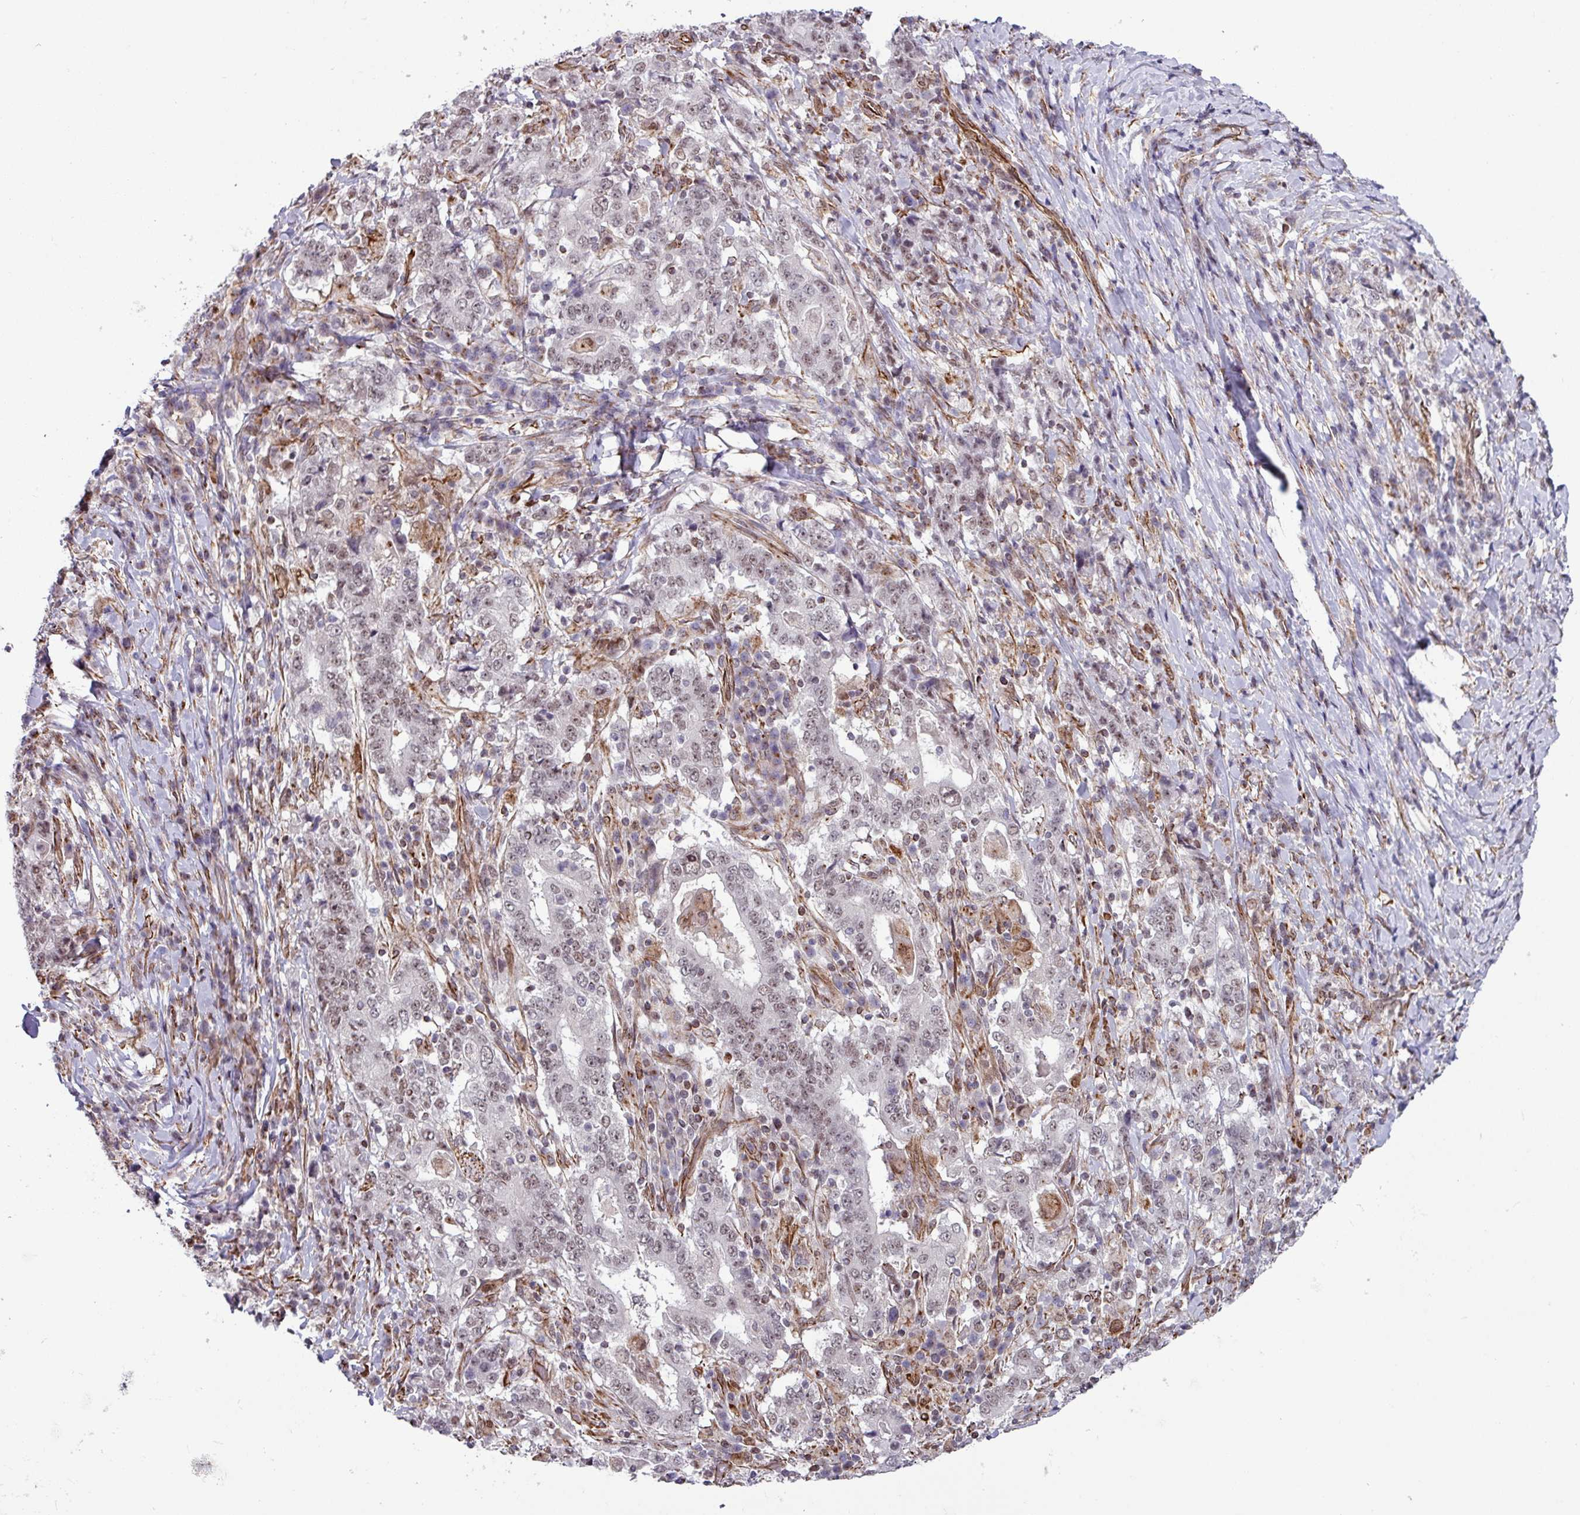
{"staining": {"intensity": "weak", "quantity": "25%-75%", "location": "nuclear"}, "tissue": "stomach cancer", "cell_type": "Tumor cells", "image_type": "cancer", "snomed": [{"axis": "morphology", "description": "Normal tissue, NOS"}, {"axis": "morphology", "description": "Adenocarcinoma, NOS"}, {"axis": "topography", "description": "Stomach, upper"}, {"axis": "topography", "description": "Stomach"}], "caption": "Weak nuclear expression is present in about 25%-75% of tumor cells in stomach cancer.", "gene": "CHD3", "patient": {"sex": "male", "age": 59}}